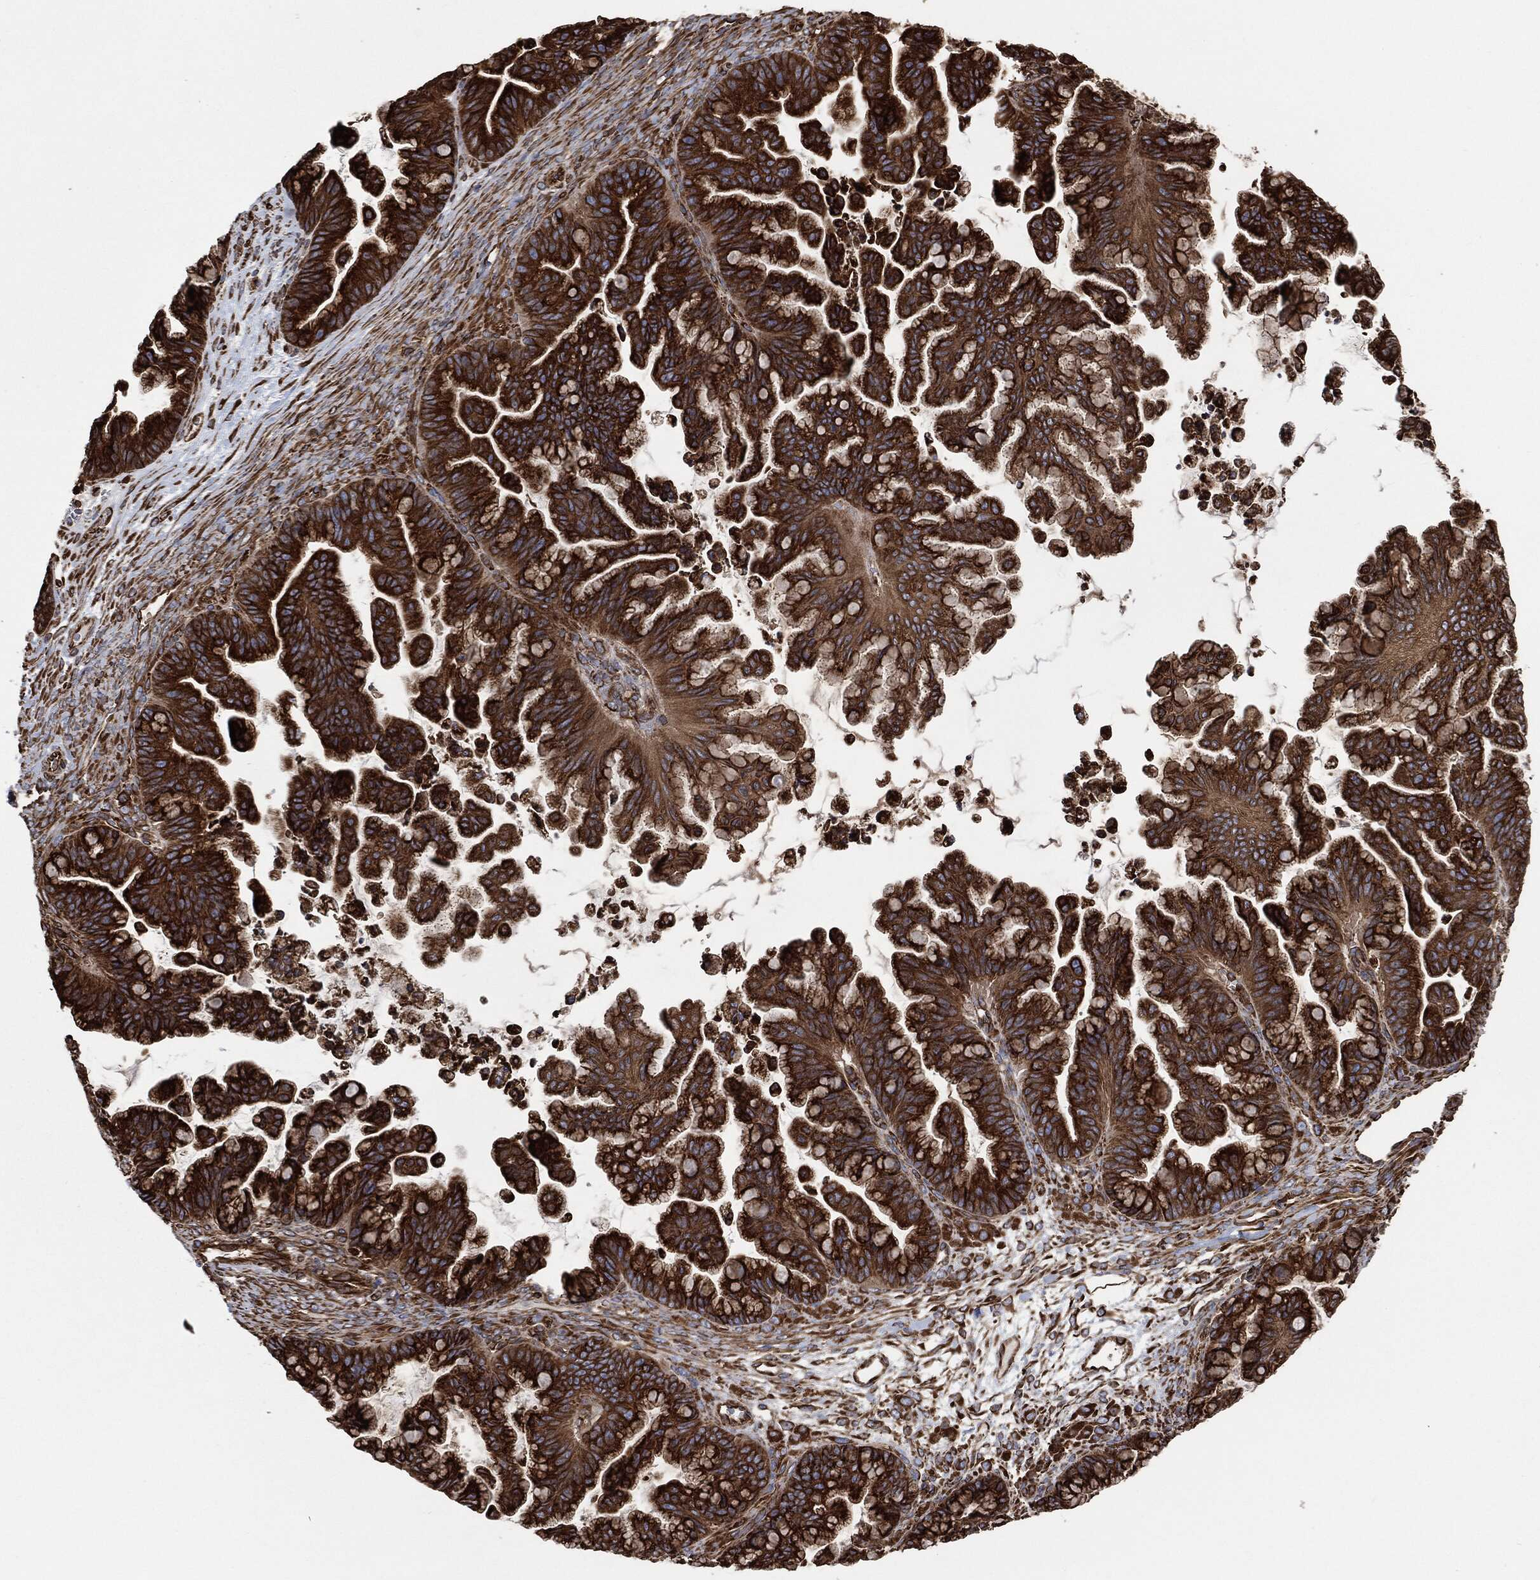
{"staining": {"intensity": "strong", "quantity": ">75%", "location": "cytoplasmic/membranous"}, "tissue": "ovarian cancer", "cell_type": "Tumor cells", "image_type": "cancer", "snomed": [{"axis": "morphology", "description": "Cystadenocarcinoma, mucinous, NOS"}, {"axis": "topography", "description": "Ovary"}], "caption": "A brown stain shows strong cytoplasmic/membranous positivity of a protein in ovarian cancer tumor cells. (DAB IHC with brightfield microscopy, high magnification).", "gene": "AMFR", "patient": {"sex": "female", "age": 67}}